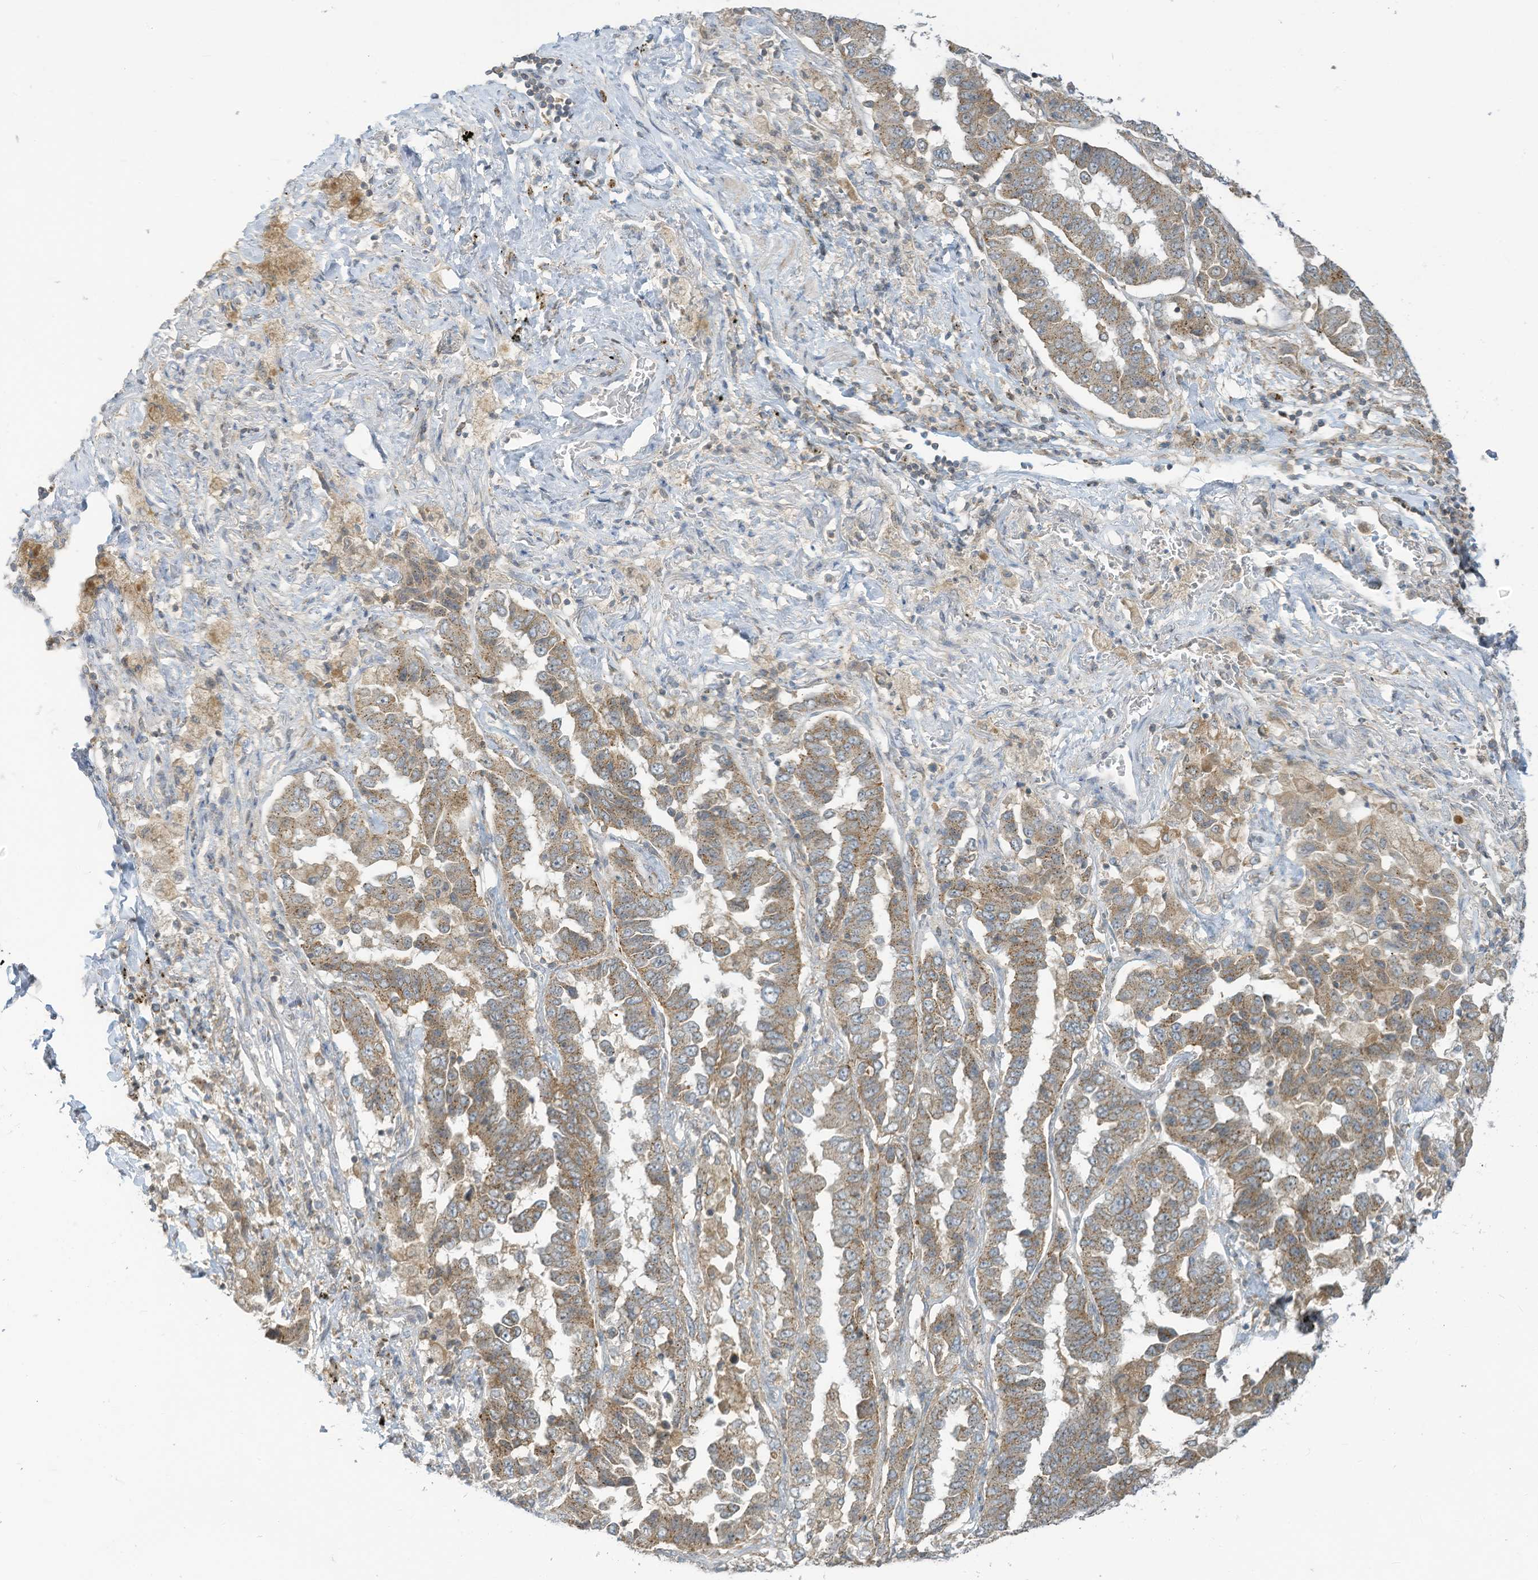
{"staining": {"intensity": "moderate", "quantity": ">75%", "location": "cytoplasmic/membranous"}, "tissue": "lung cancer", "cell_type": "Tumor cells", "image_type": "cancer", "snomed": [{"axis": "morphology", "description": "Adenocarcinoma, NOS"}, {"axis": "topography", "description": "Lung"}], "caption": "Human adenocarcinoma (lung) stained with a protein marker reveals moderate staining in tumor cells.", "gene": "PARVG", "patient": {"sex": "female", "age": 51}}